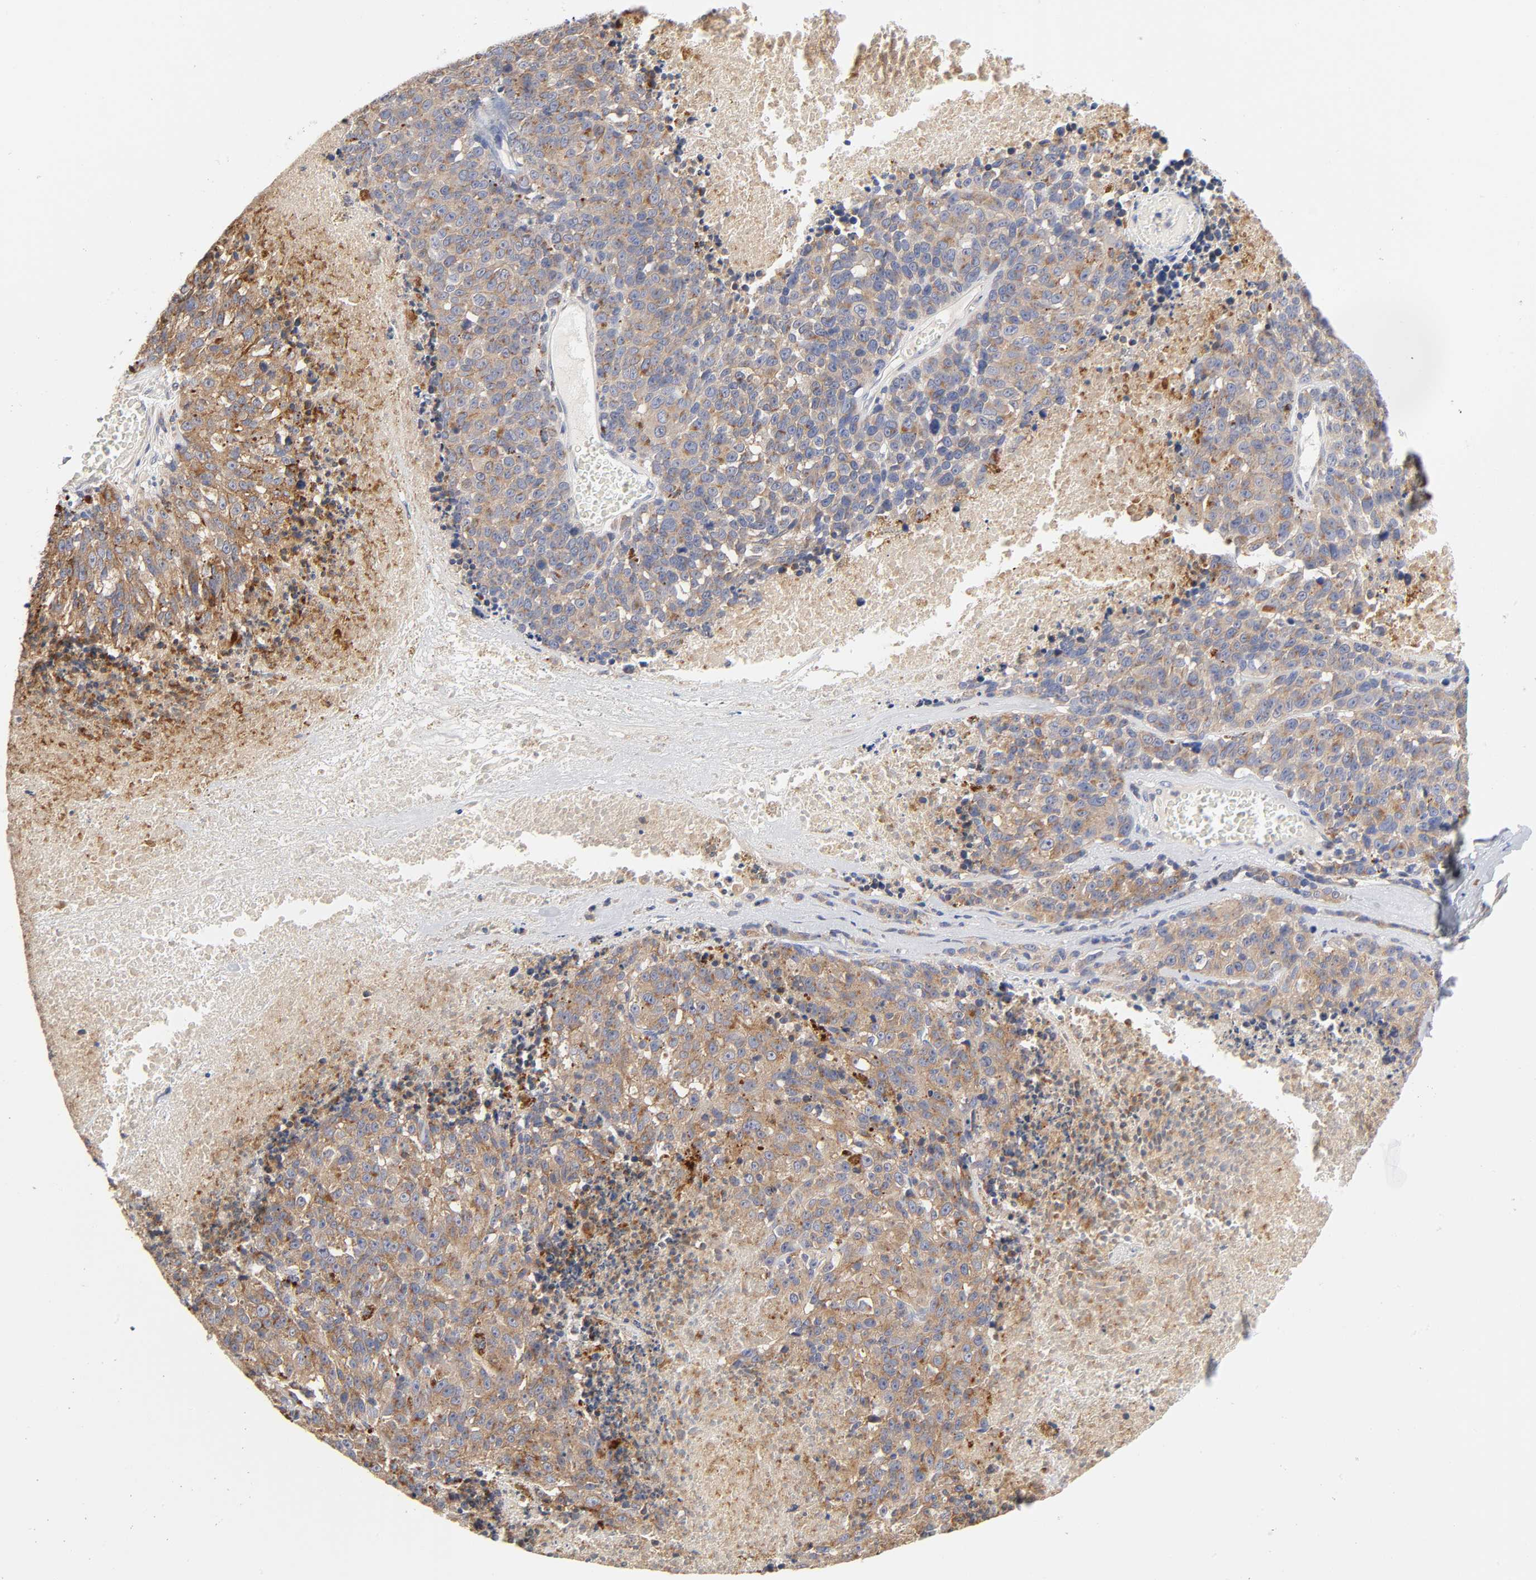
{"staining": {"intensity": "weak", "quantity": ">75%", "location": "cytoplasmic/membranous"}, "tissue": "melanoma", "cell_type": "Tumor cells", "image_type": "cancer", "snomed": [{"axis": "morphology", "description": "Malignant melanoma, Metastatic site"}, {"axis": "topography", "description": "Cerebral cortex"}], "caption": "A histopathology image of human melanoma stained for a protein exhibits weak cytoplasmic/membranous brown staining in tumor cells.", "gene": "C17orf75", "patient": {"sex": "female", "age": 52}}